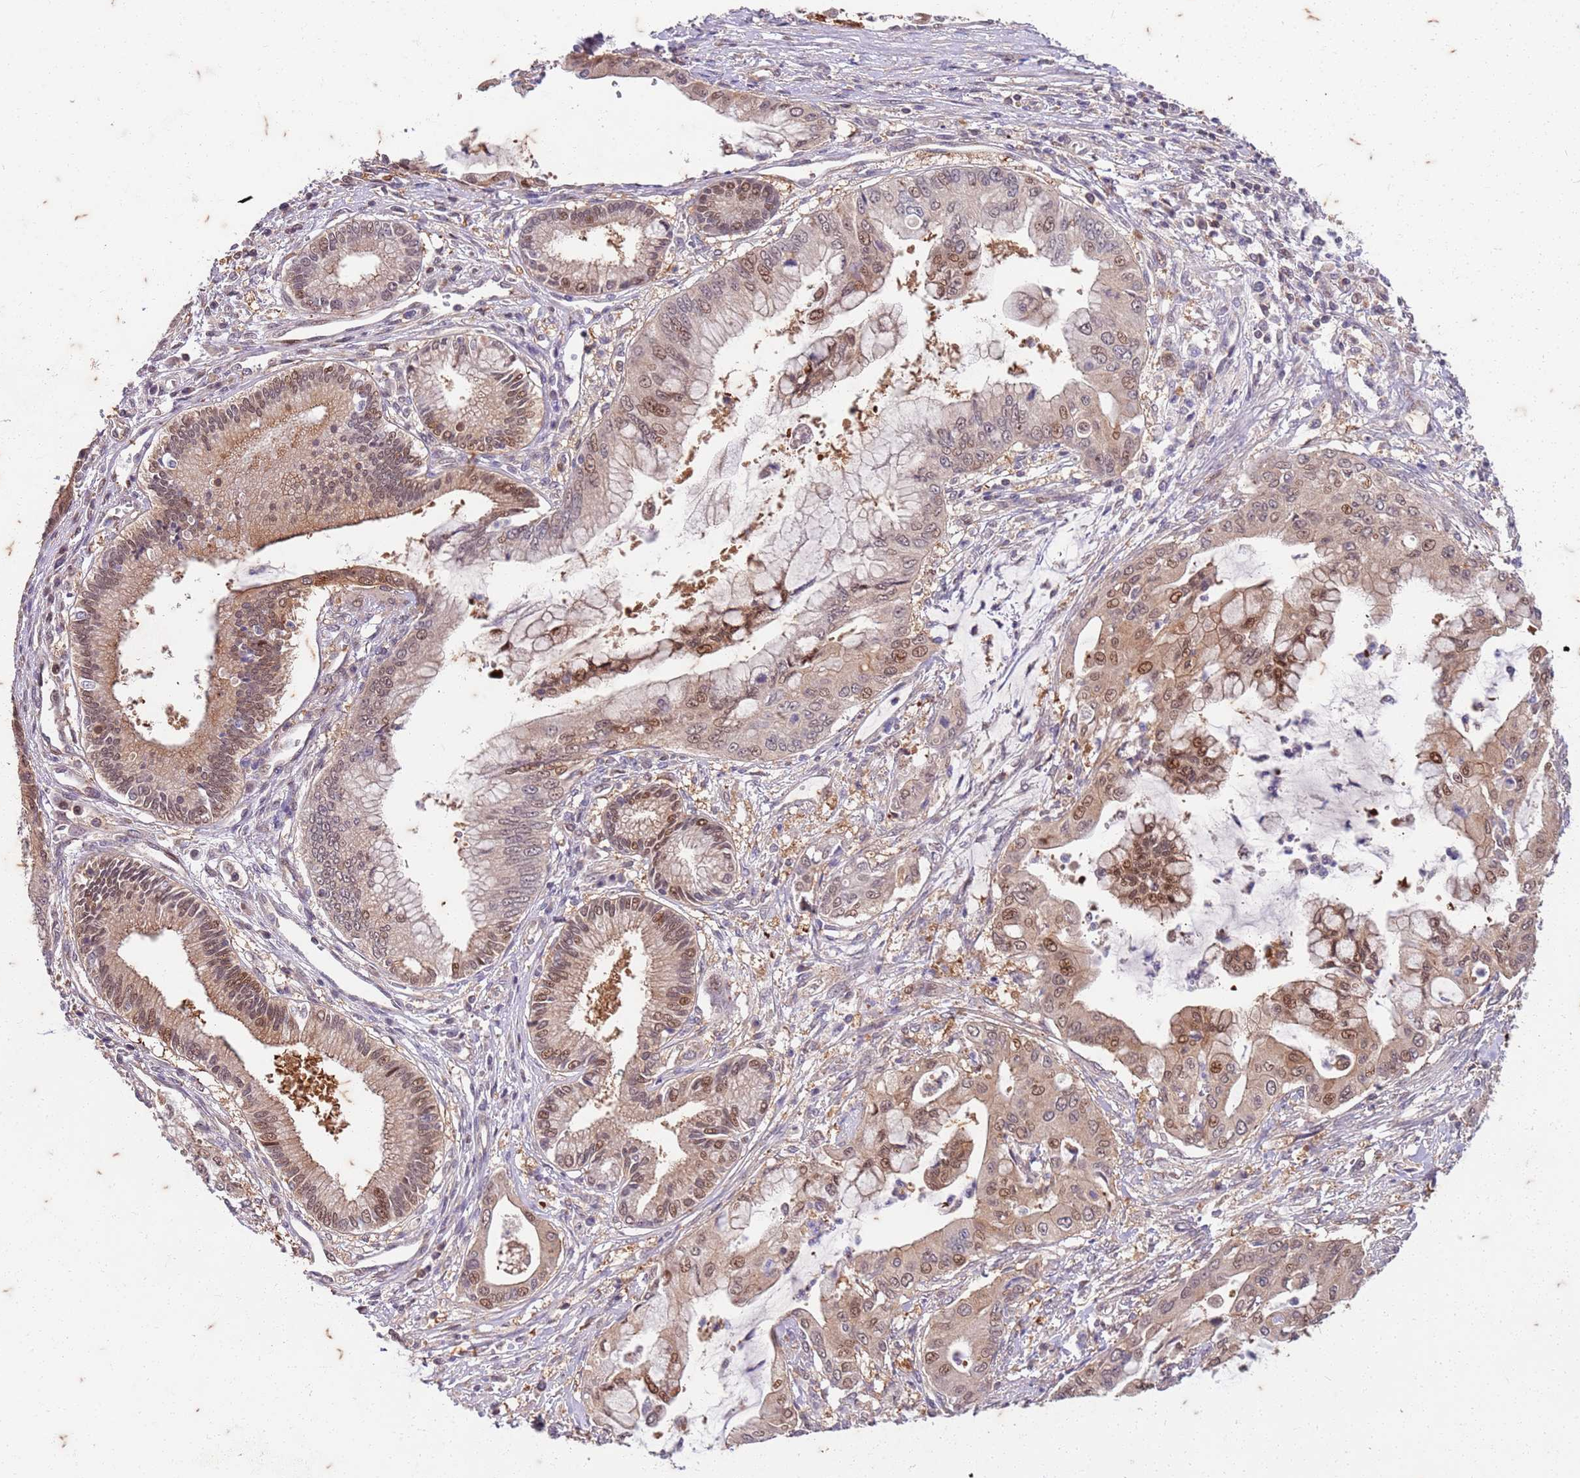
{"staining": {"intensity": "moderate", "quantity": ">75%", "location": "cytoplasmic/membranous,nuclear"}, "tissue": "pancreatic cancer", "cell_type": "Tumor cells", "image_type": "cancer", "snomed": [{"axis": "morphology", "description": "Adenocarcinoma, NOS"}, {"axis": "topography", "description": "Pancreas"}], "caption": "Adenocarcinoma (pancreatic) stained with immunohistochemistry (IHC) displays moderate cytoplasmic/membranous and nuclear positivity in about >75% of tumor cells. Using DAB (3,3'-diaminobenzidine) (brown) and hematoxylin (blue) stains, captured at high magnification using brightfield microscopy.", "gene": "RAPGEF3", "patient": {"sex": "male", "age": 46}}